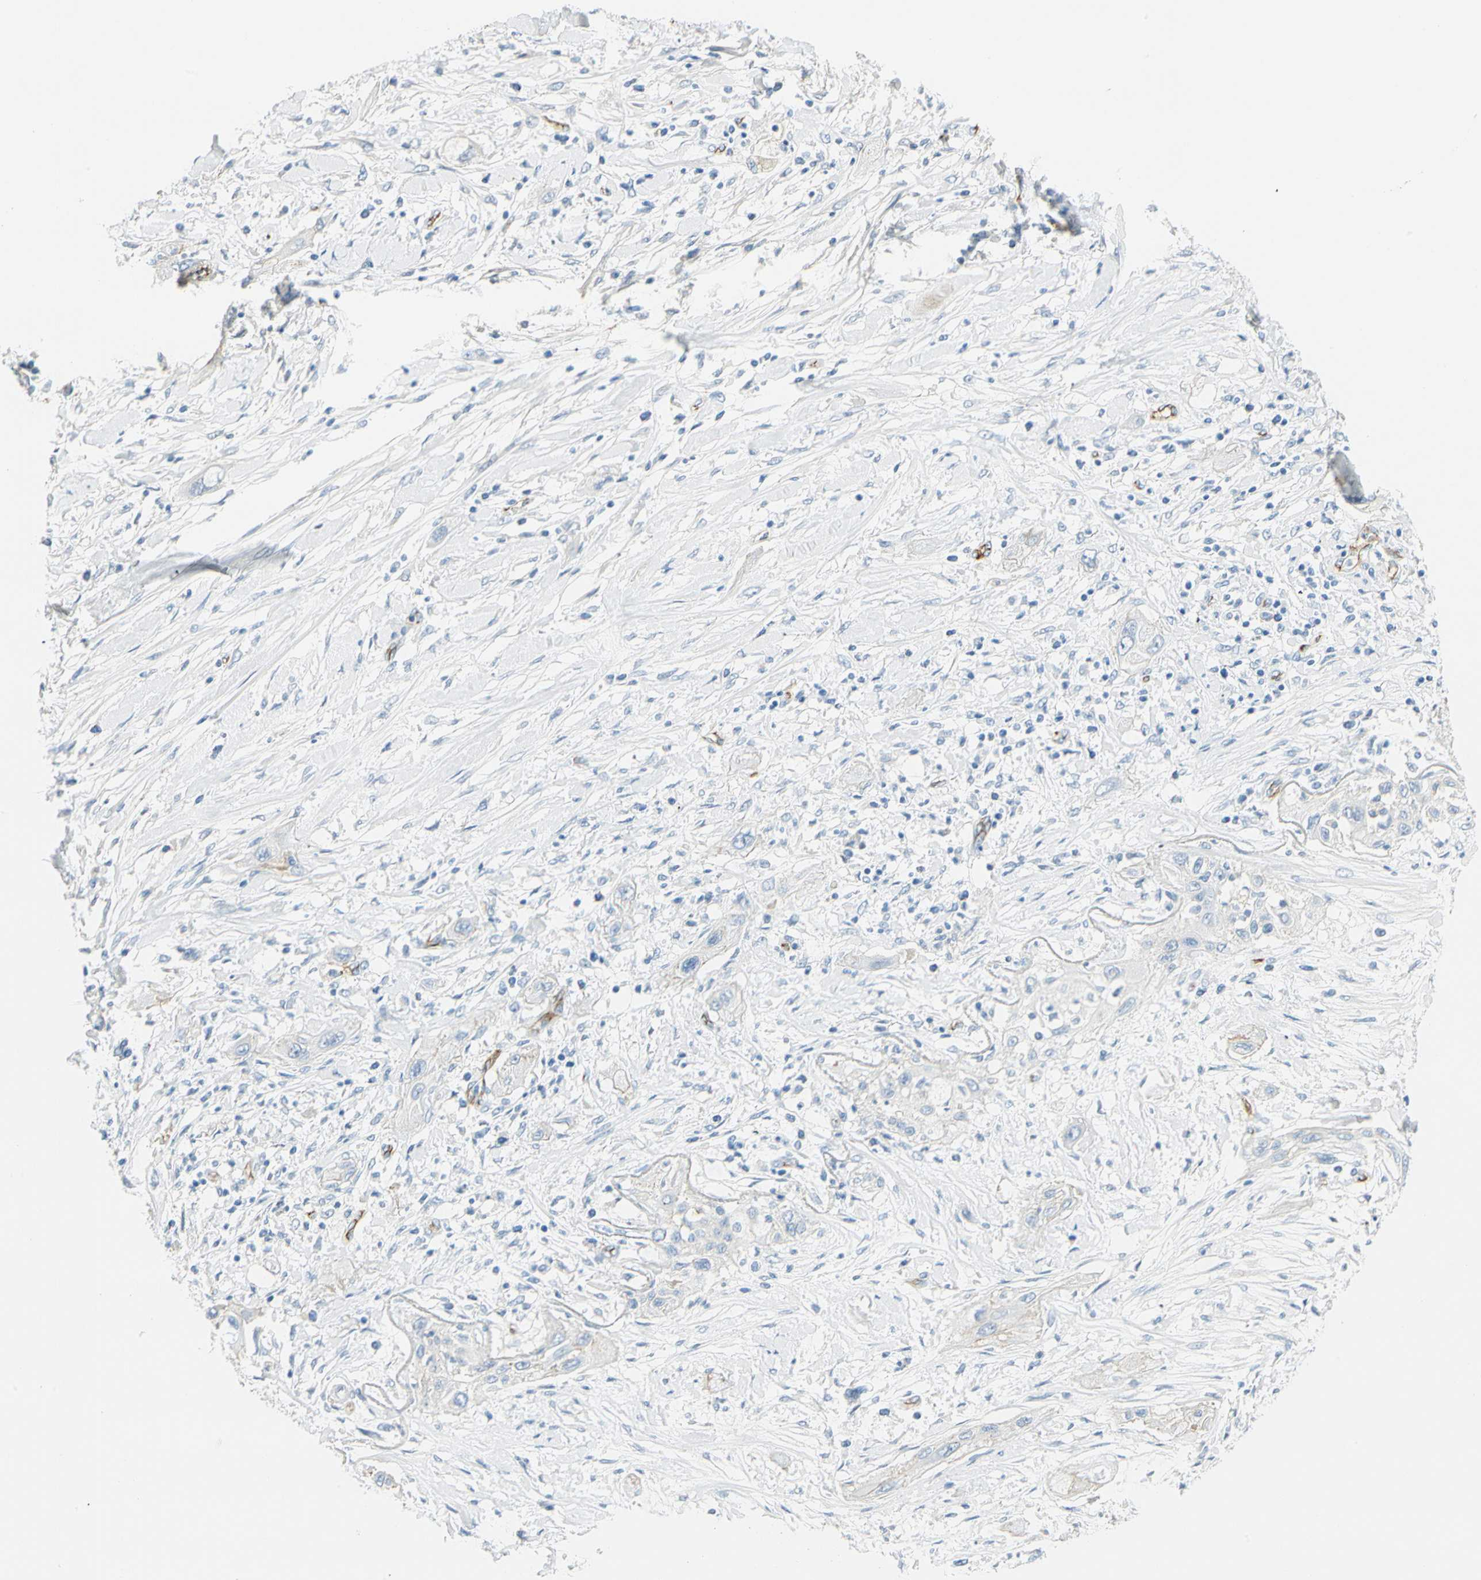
{"staining": {"intensity": "negative", "quantity": "none", "location": "none"}, "tissue": "lung cancer", "cell_type": "Tumor cells", "image_type": "cancer", "snomed": [{"axis": "morphology", "description": "Squamous cell carcinoma, NOS"}, {"axis": "topography", "description": "Lung"}], "caption": "Immunohistochemistry image of neoplastic tissue: human lung cancer (squamous cell carcinoma) stained with DAB (3,3'-diaminobenzidine) reveals no significant protein staining in tumor cells.", "gene": "VPS9D1", "patient": {"sex": "female", "age": 47}}